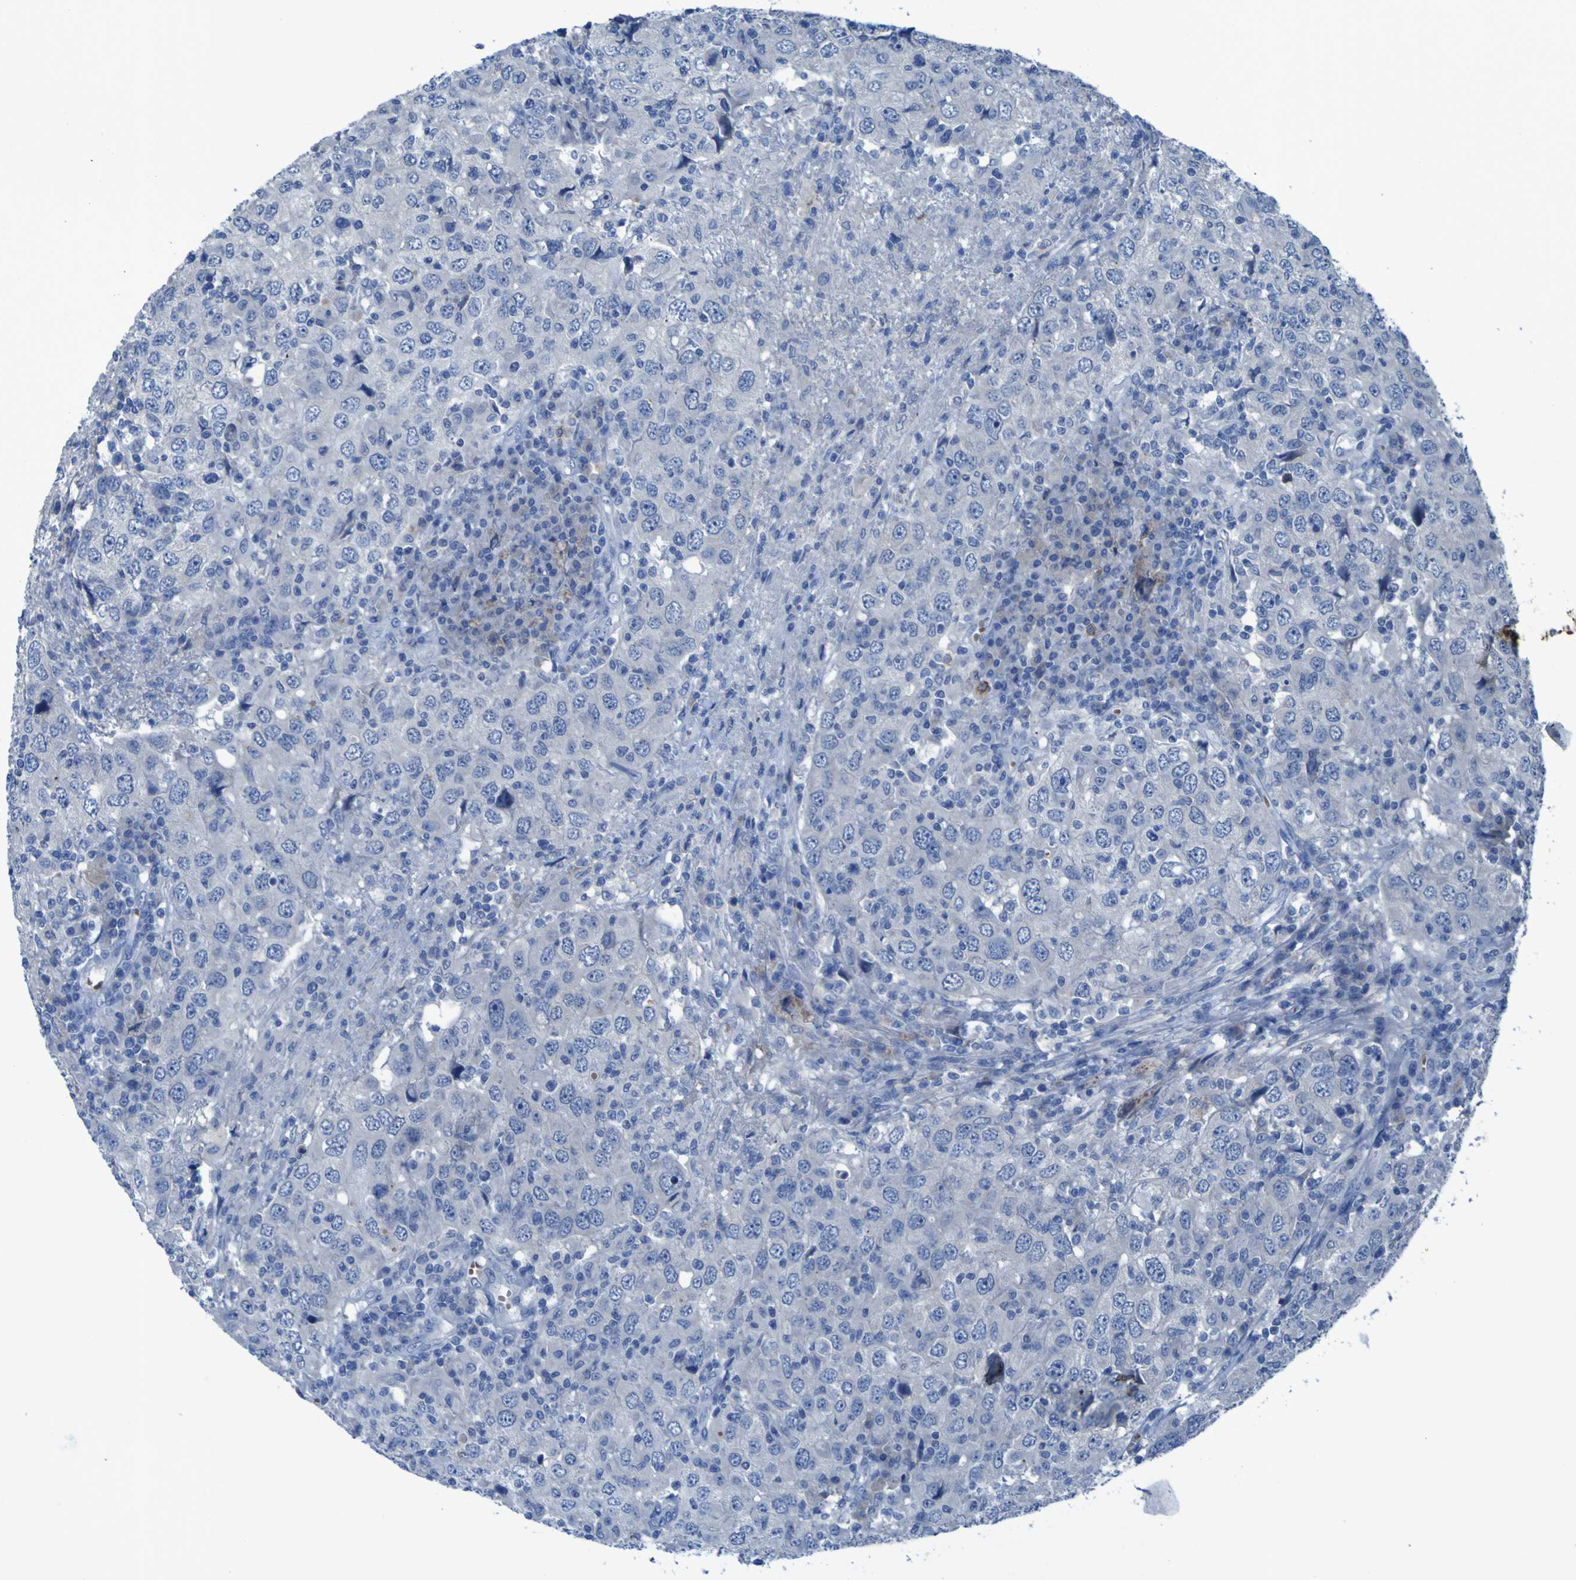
{"staining": {"intensity": "negative", "quantity": "none", "location": "none"}, "tissue": "head and neck cancer", "cell_type": "Tumor cells", "image_type": "cancer", "snomed": [{"axis": "morphology", "description": "Adenocarcinoma, NOS"}, {"axis": "topography", "description": "Salivary gland"}, {"axis": "topography", "description": "Head-Neck"}], "caption": "IHC micrograph of head and neck cancer (adenocarcinoma) stained for a protein (brown), which shows no expression in tumor cells. (DAB immunohistochemistry (IHC) visualized using brightfield microscopy, high magnification).", "gene": "SGK2", "patient": {"sex": "female", "age": 65}}